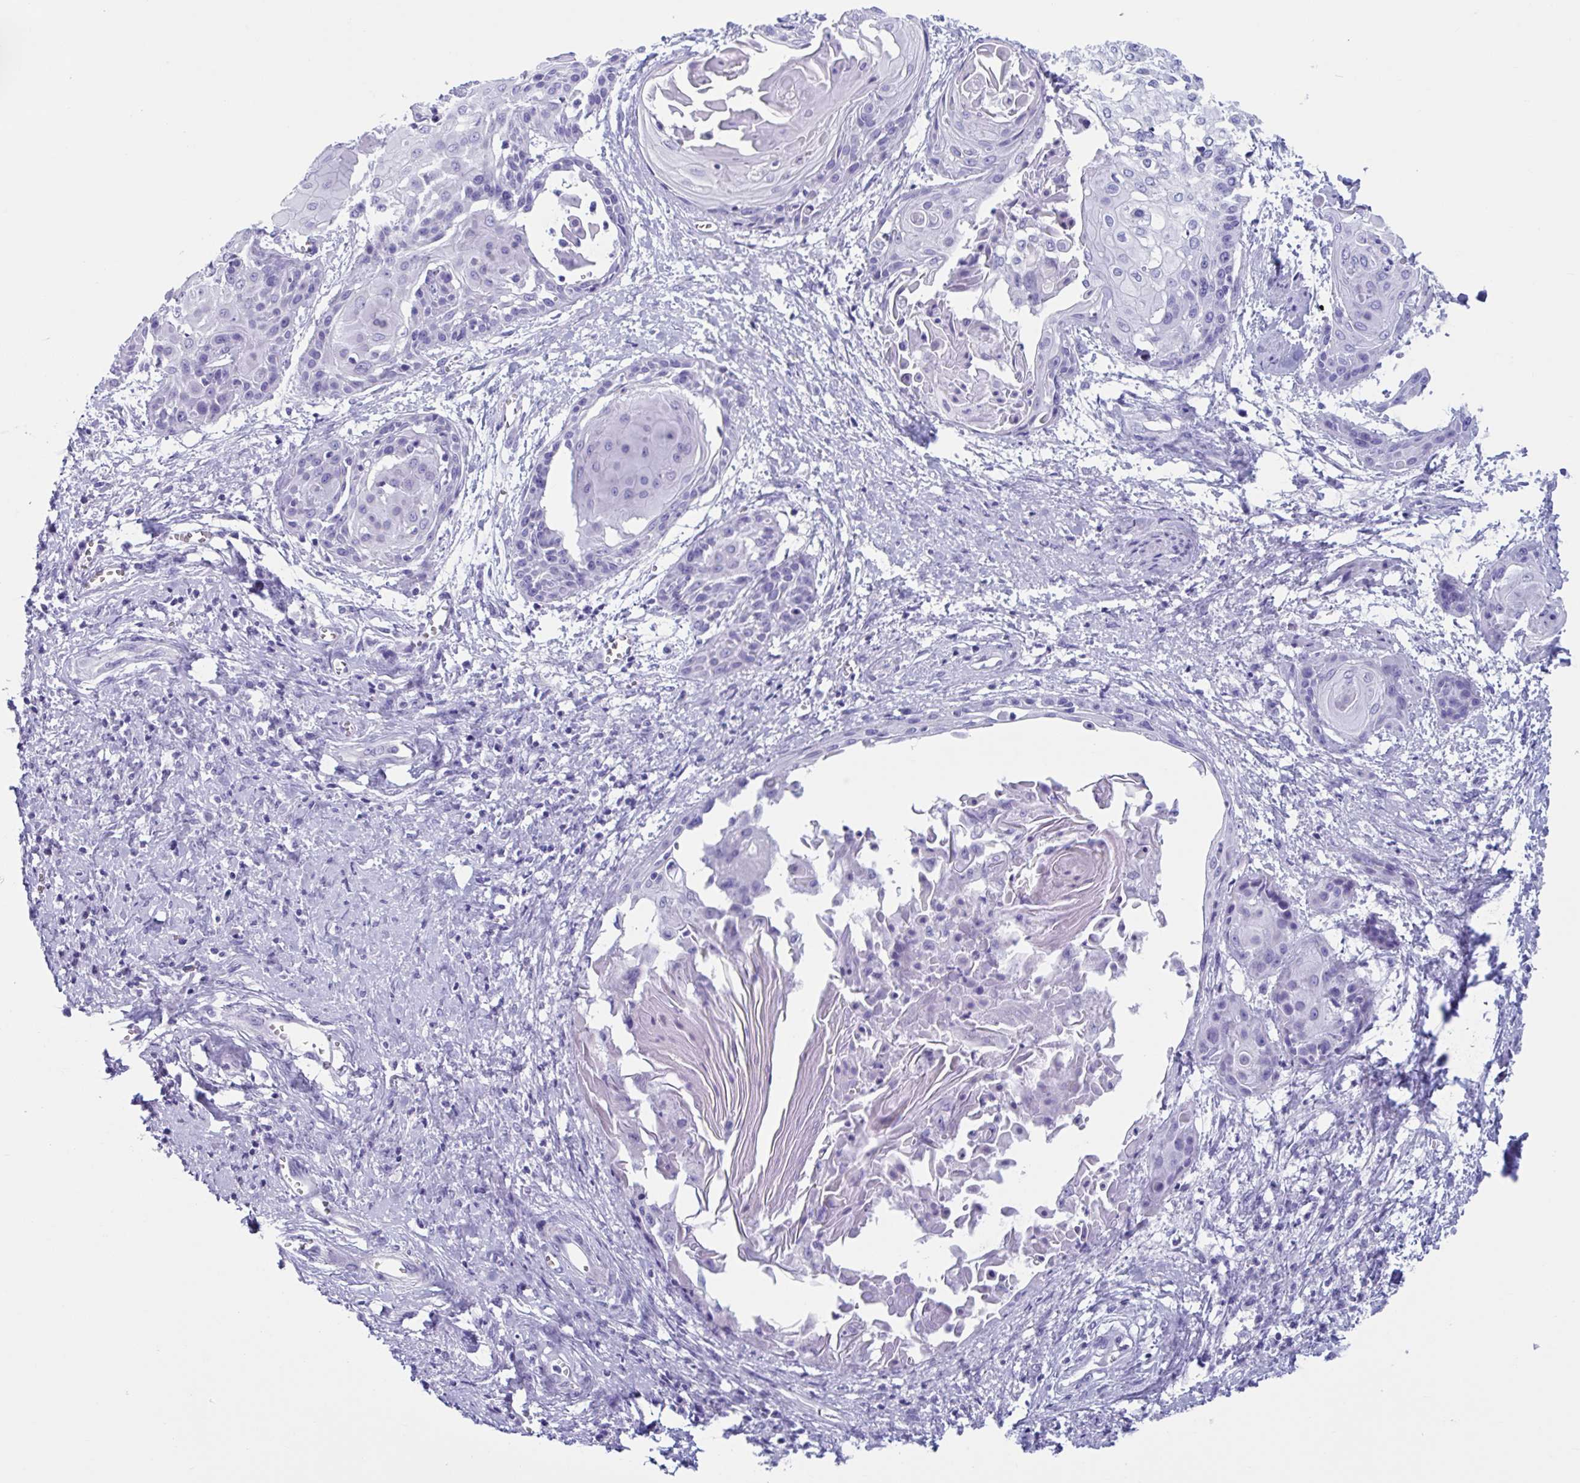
{"staining": {"intensity": "negative", "quantity": "none", "location": "none"}, "tissue": "cervical cancer", "cell_type": "Tumor cells", "image_type": "cancer", "snomed": [{"axis": "morphology", "description": "Squamous cell carcinoma, NOS"}, {"axis": "topography", "description": "Cervix"}], "caption": "Tumor cells show no significant expression in cervical cancer.", "gene": "USP35", "patient": {"sex": "female", "age": 57}}